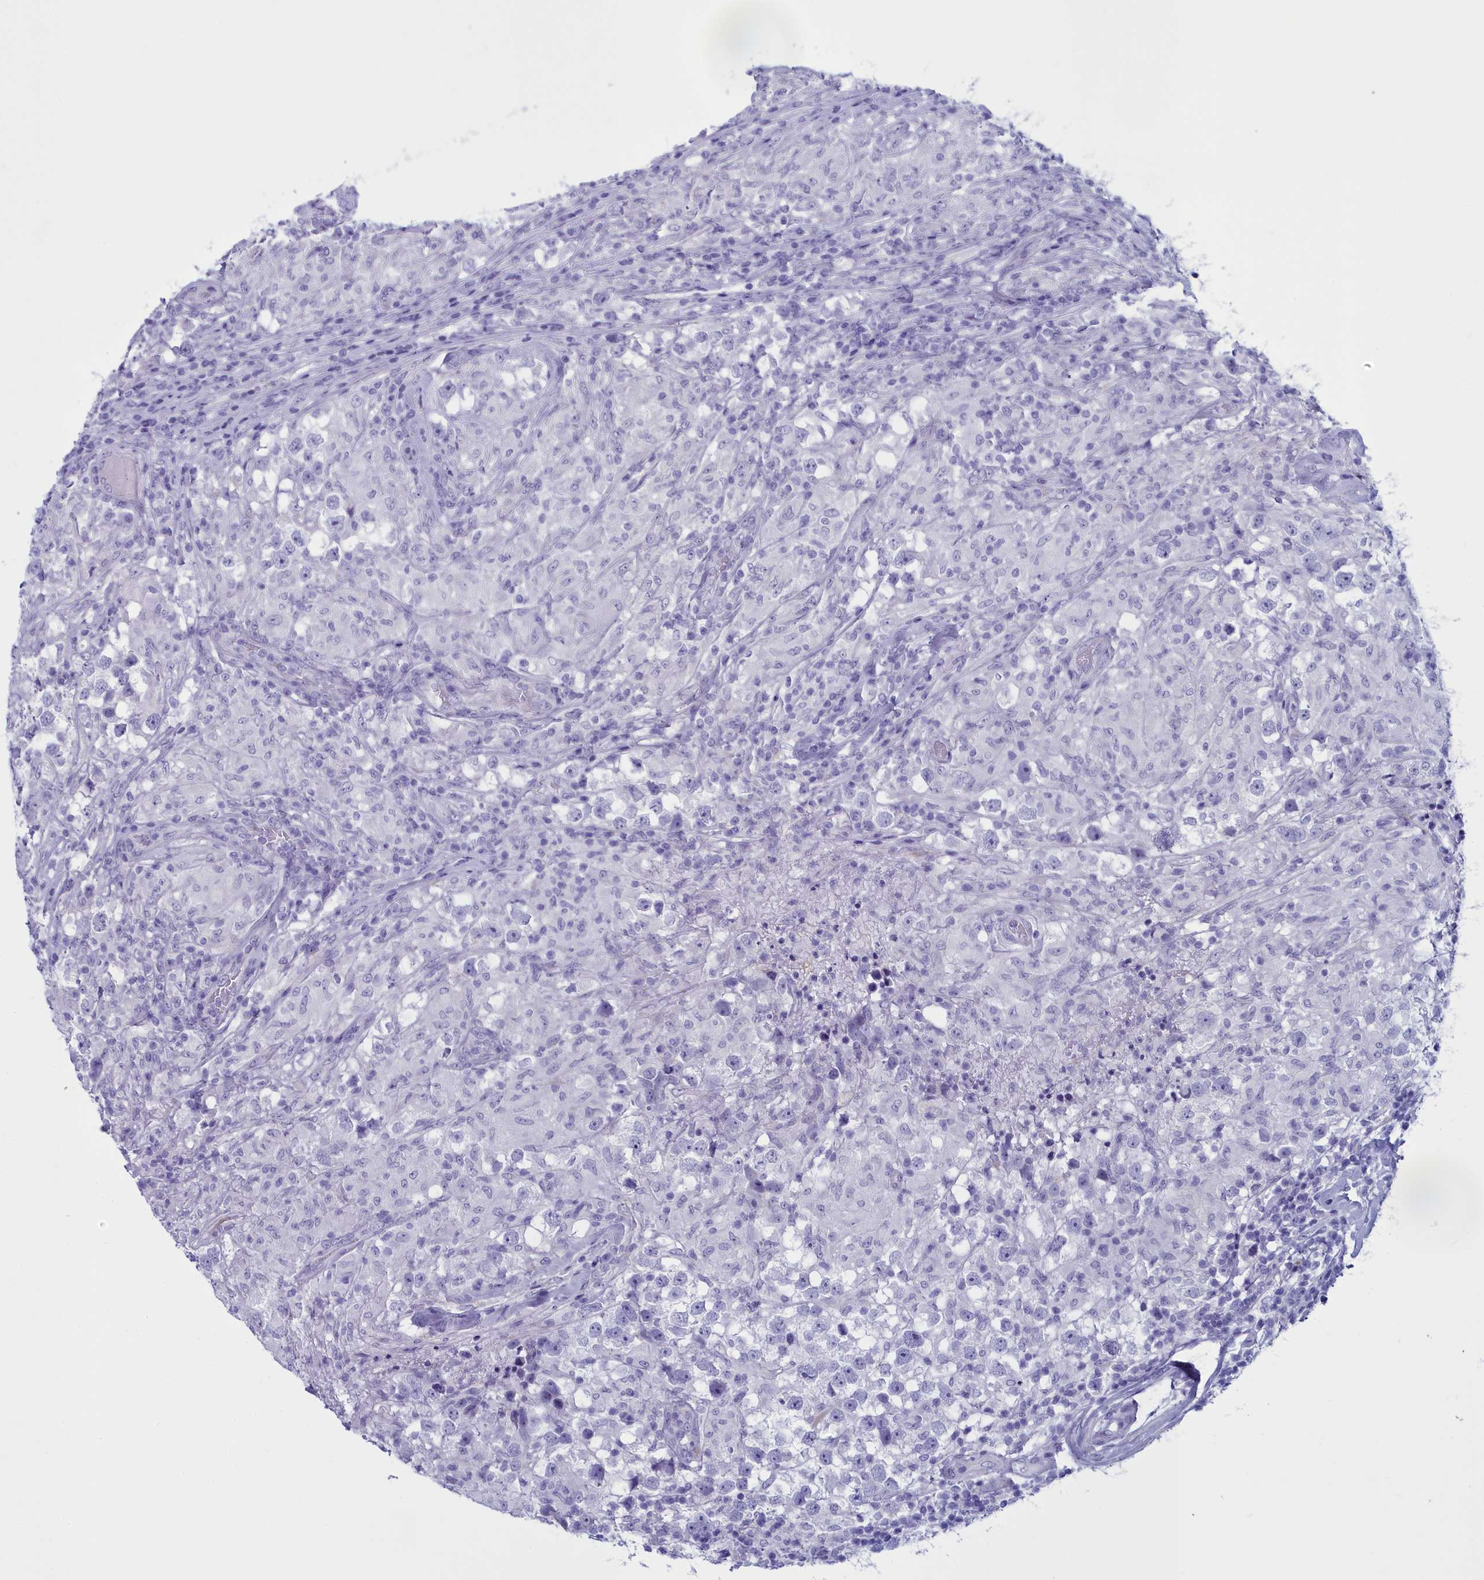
{"staining": {"intensity": "negative", "quantity": "none", "location": "none"}, "tissue": "testis cancer", "cell_type": "Tumor cells", "image_type": "cancer", "snomed": [{"axis": "morphology", "description": "Seminoma, NOS"}, {"axis": "topography", "description": "Testis"}], "caption": "IHC of testis seminoma displays no positivity in tumor cells.", "gene": "MAP6", "patient": {"sex": "male", "age": 46}}